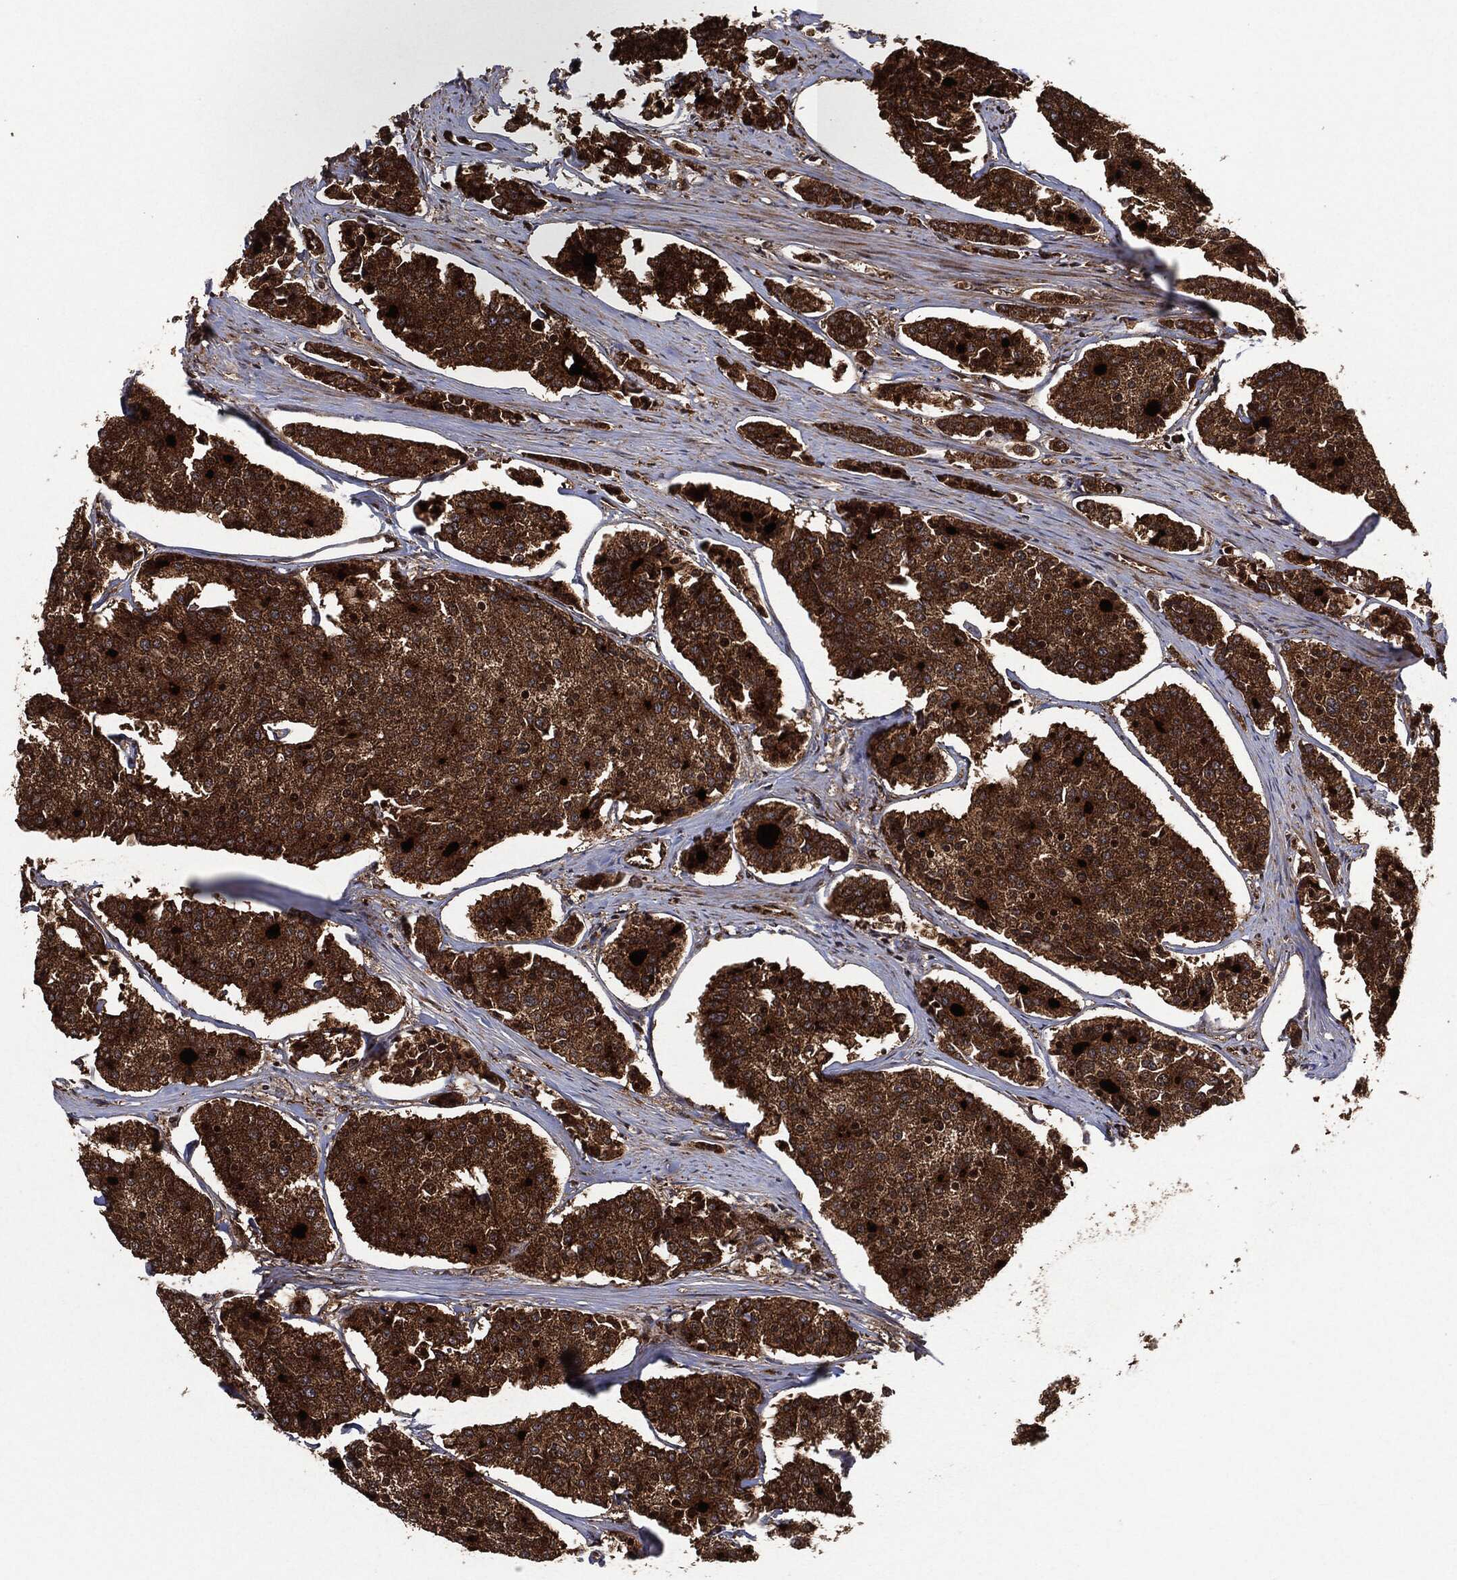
{"staining": {"intensity": "strong", "quantity": ">75%", "location": "cytoplasmic/membranous"}, "tissue": "carcinoid", "cell_type": "Tumor cells", "image_type": "cancer", "snomed": [{"axis": "morphology", "description": "Carcinoid, malignant, NOS"}, {"axis": "topography", "description": "Small intestine"}], "caption": "Protein staining demonstrates strong cytoplasmic/membranous staining in approximately >75% of tumor cells in carcinoid. (Stains: DAB (3,3'-diaminobenzidine) in brown, nuclei in blue, Microscopy: brightfield microscopy at high magnification).", "gene": "BCAR1", "patient": {"sex": "female", "age": 65}}